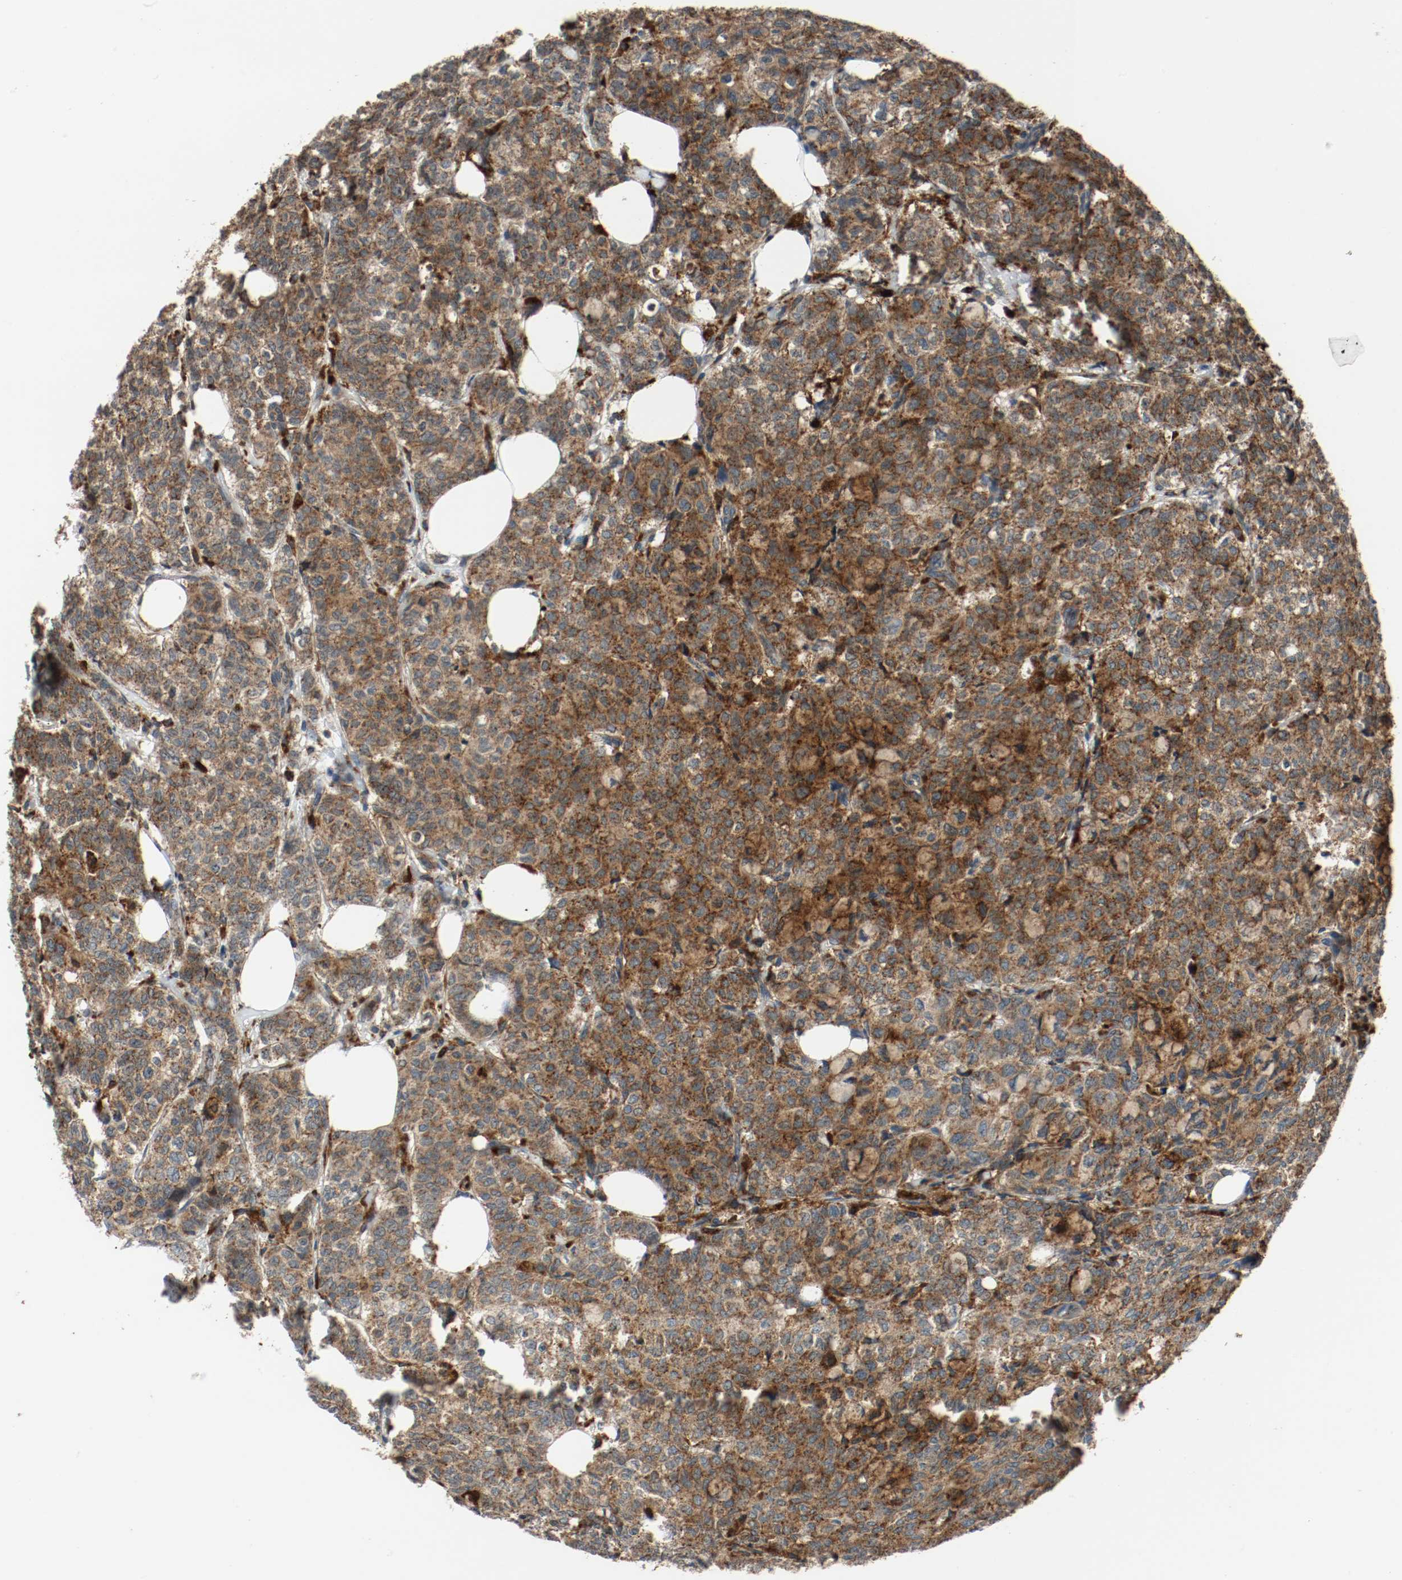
{"staining": {"intensity": "moderate", "quantity": ">75%", "location": "cytoplasmic/membranous"}, "tissue": "breast cancer", "cell_type": "Tumor cells", "image_type": "cancer", "snomed": [{"axis": "morphology", "description": "Lobular carcinoma"}, {"axis": "topography", "description": "Breast"}], "caption": "A photomicrograph of human breast lobular carcinoma stained for a protein displays moderate cytoplasmic/membranous brown staining in tumor cells. (DAB = brown stain, brightfield microscopy at high magnification).", "gene": "LAMP2", "patient": {"sex": "female", "age": 60}}